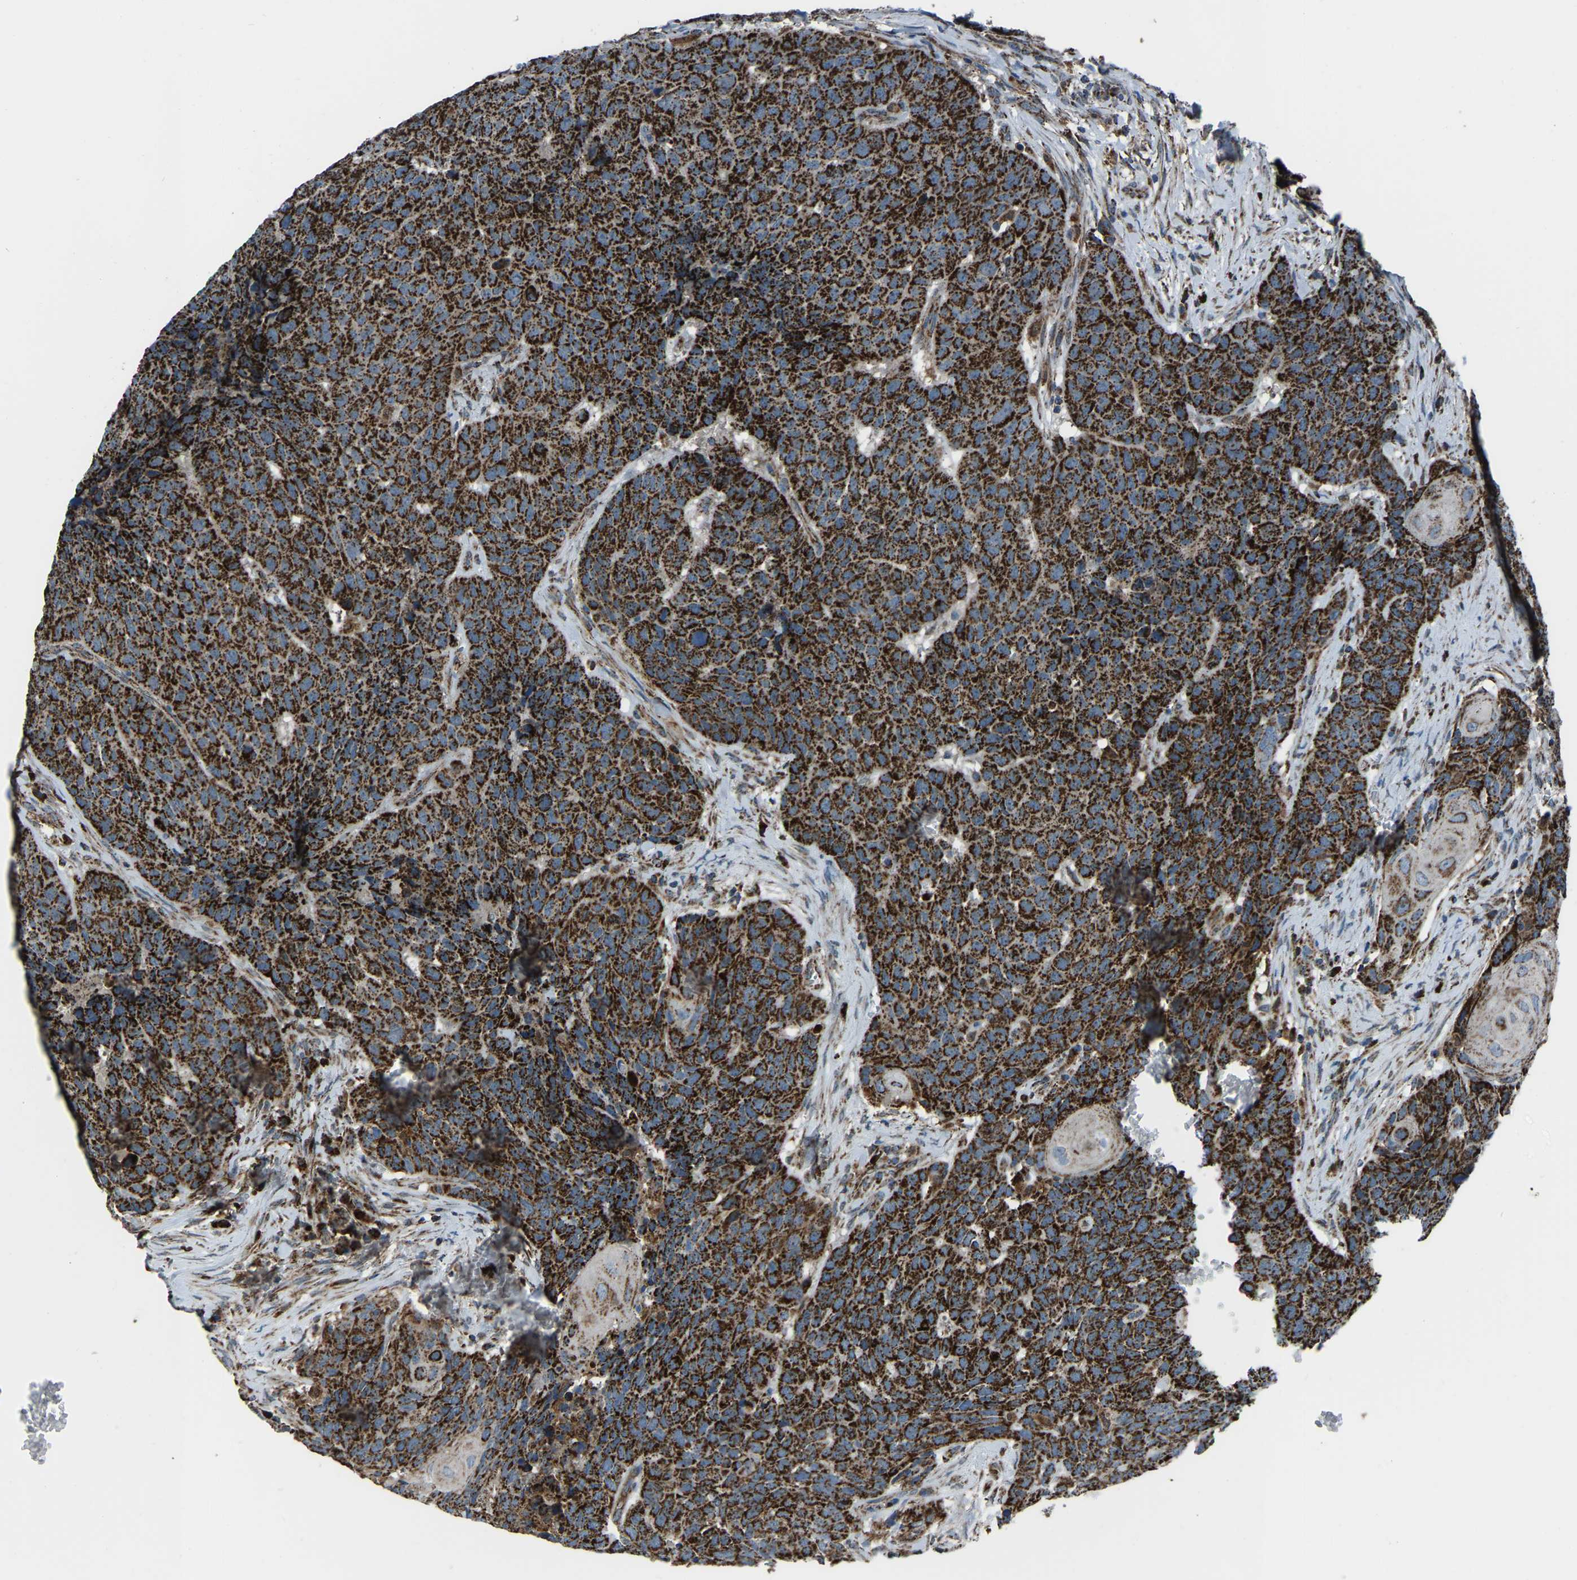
{"staining": {"intensity": "strong", "quantity": ">75%", "location": "cytoplasmic/membranous"}, "tissue": "head and neck cancer", "cell_type": "Tumor cells", "image_type": "cancer", "snomed": [{"axis": "morphology", "description": "Squamous cell carcinoma, NOS"}, {"axis": "topography", "description": "Head-Neck"}], "caption": "A high-resolution image shows immunohistochemistry (IHC) staining of head and neck cancer, which reveals strong cytoplasmic/membranous expression in about >75% of tumor cells. (DAB (3,3'-diaminobenzidine) IHC with brightfield microscopy, high magnification).", "gene": "AKR1A1", "patient": {"sex": "male", "age": 66}}